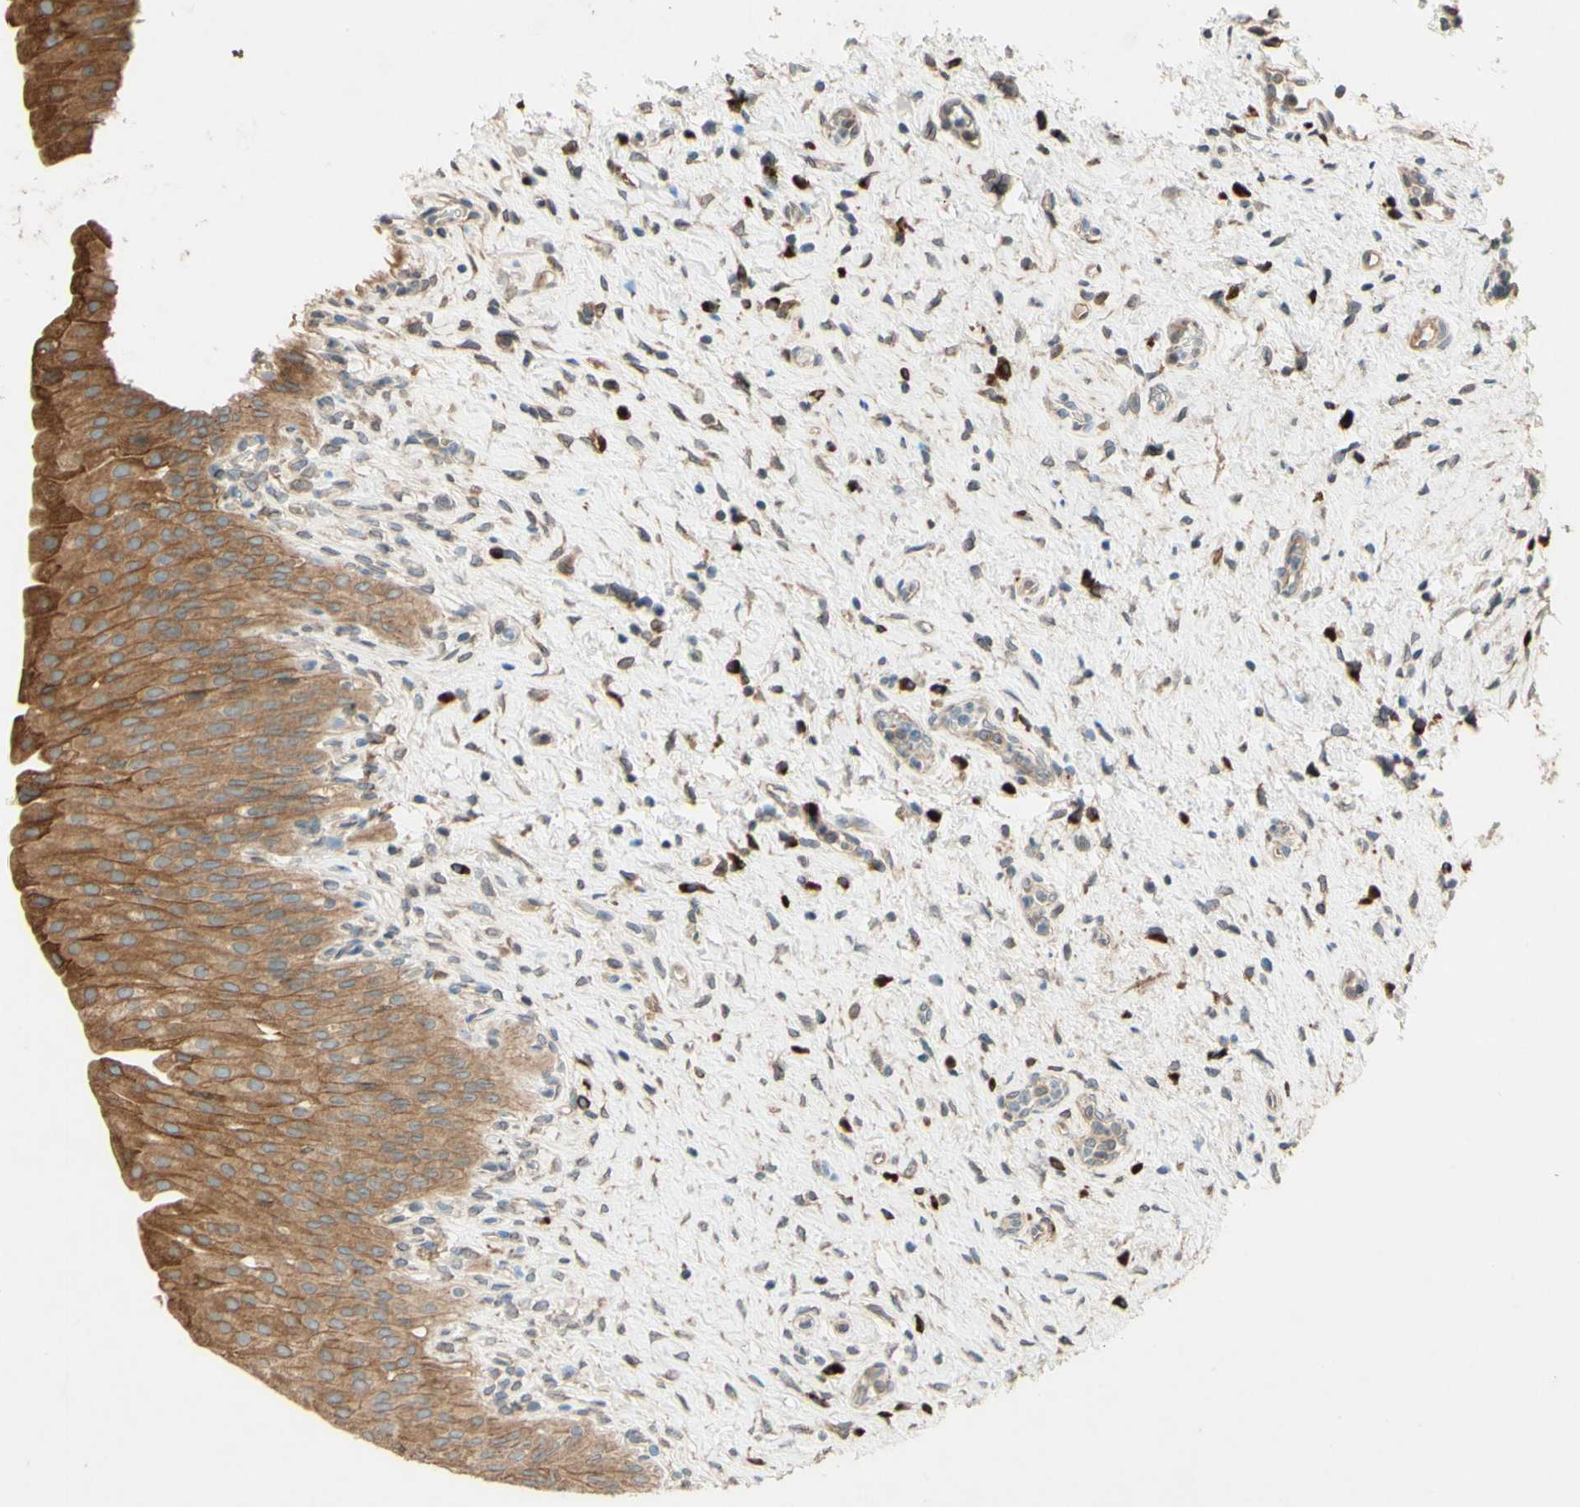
{"staining": {"intensity": "moderate", "quantity": ">75%", "location": "cytoplasmic/membranous"}, "tissue": "urinary bladder", "cell_type": "Urothelial cells", "image_type": "normal", "snomed": [{"axis": "morphology", "description": "Normal tissue, NOS"}, {"axis": "morphology", "description": "Urothelial carcinoma, High grade"}, {"axis": "topography", "description": "Urinary bladder"}], "caption": "An immunohistochemistry (IHC) image of normal tissue is shown. Protein staining in brown labels moderate cytoplasmic/membranous positivity in urinary bladder within urothelial cells. (DAB = brown stain, brightfield microscopy at high magnification).", "gene": "PTPRU", "patient": {"sex": "male", "age": 46}}